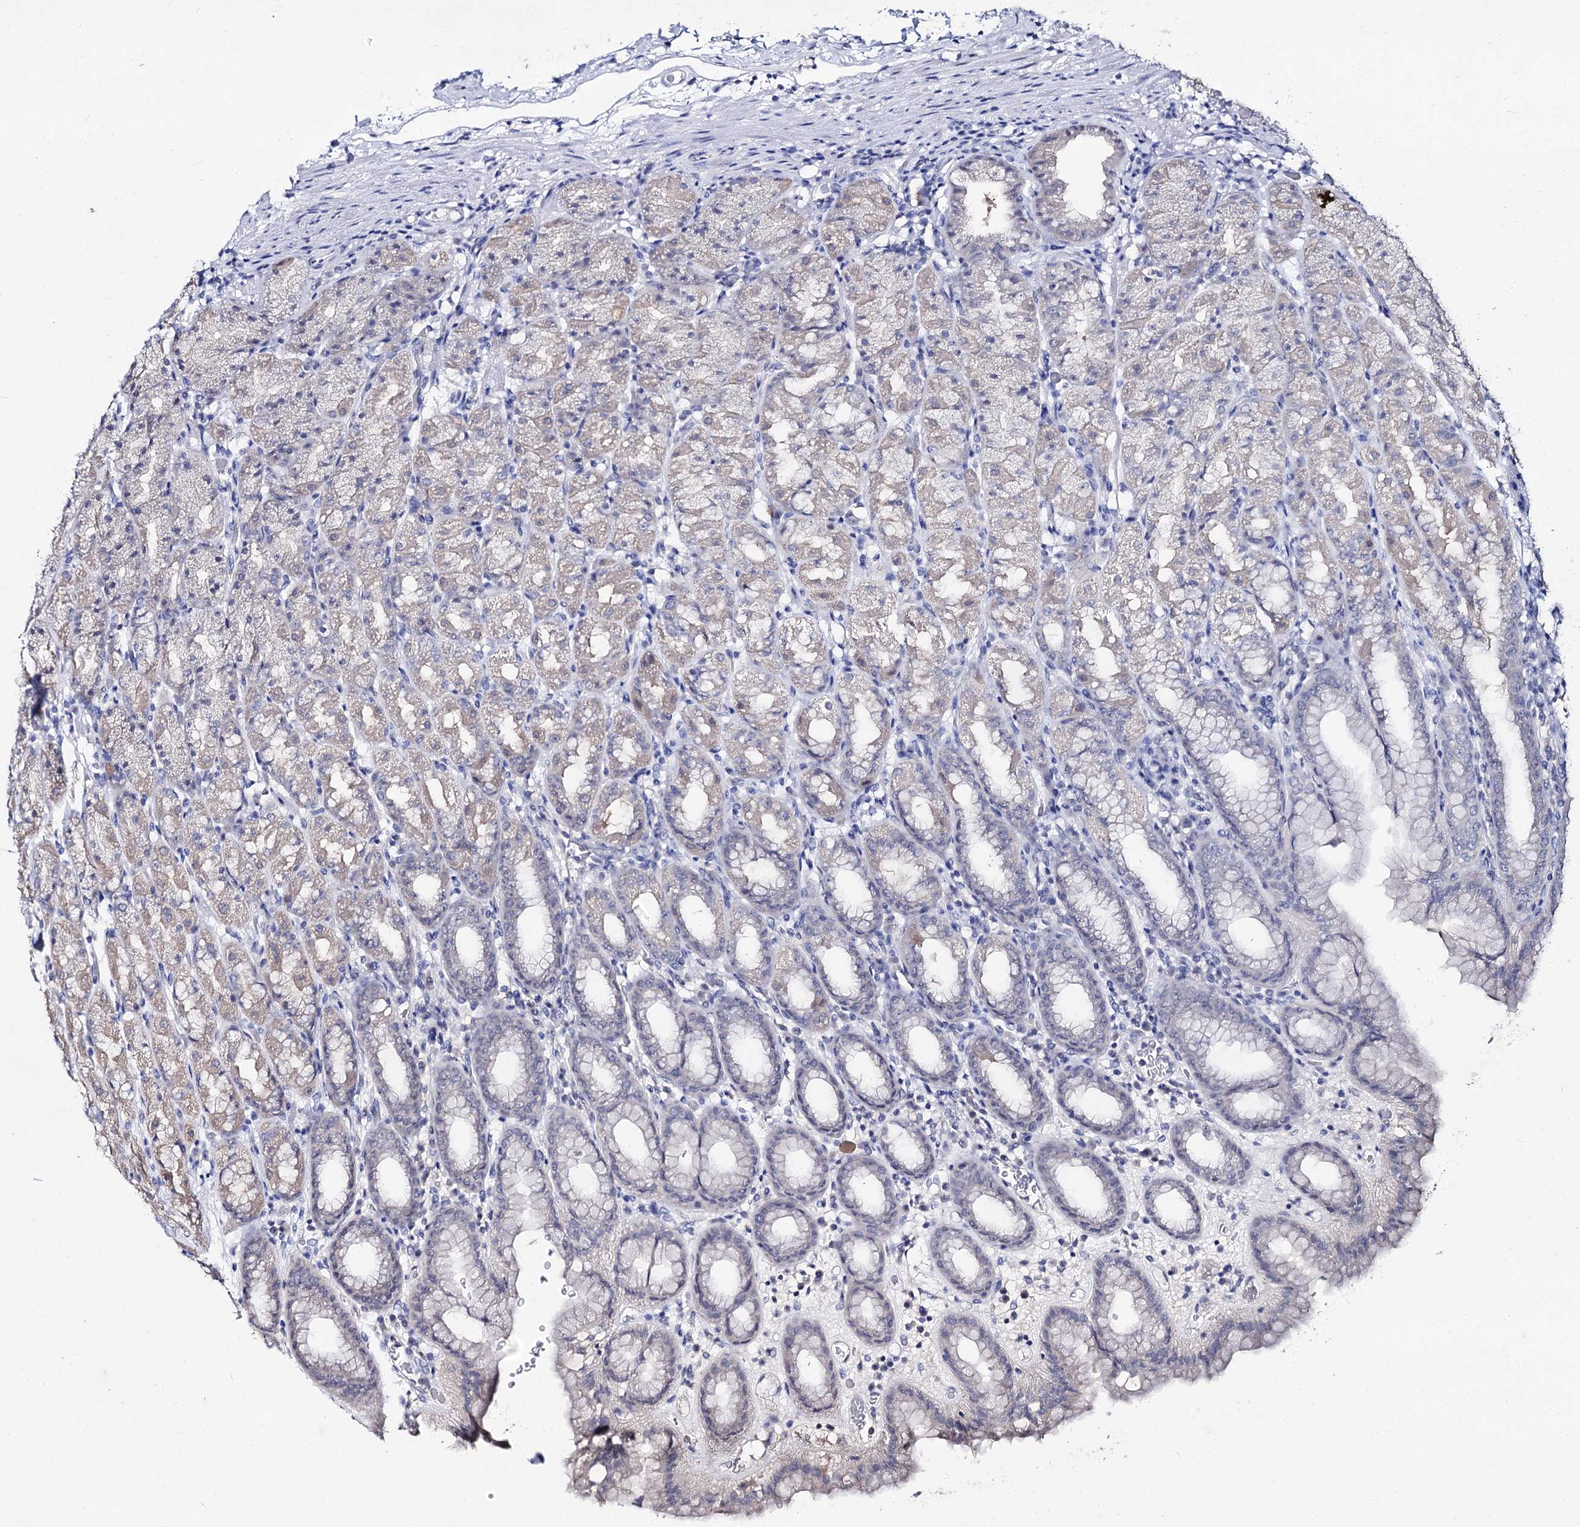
{"staining": {"intensity": "negative", "quantity": "none", "location": "none"}, "tissue": "stomach", "cell_type": "Glandular cells", "image_type": "normal", "snomed": [{"axis": "morphology", "description": "Normal tissue, NOS"}, {"axis": "topography", "description": "Stomach, upper"}], "caption": "Photomicrograph shows no protein staining in glandular cells of unremarkable stomach.", "gene": "ACTR6", "patient": {"sex": "male", "age": 68}}